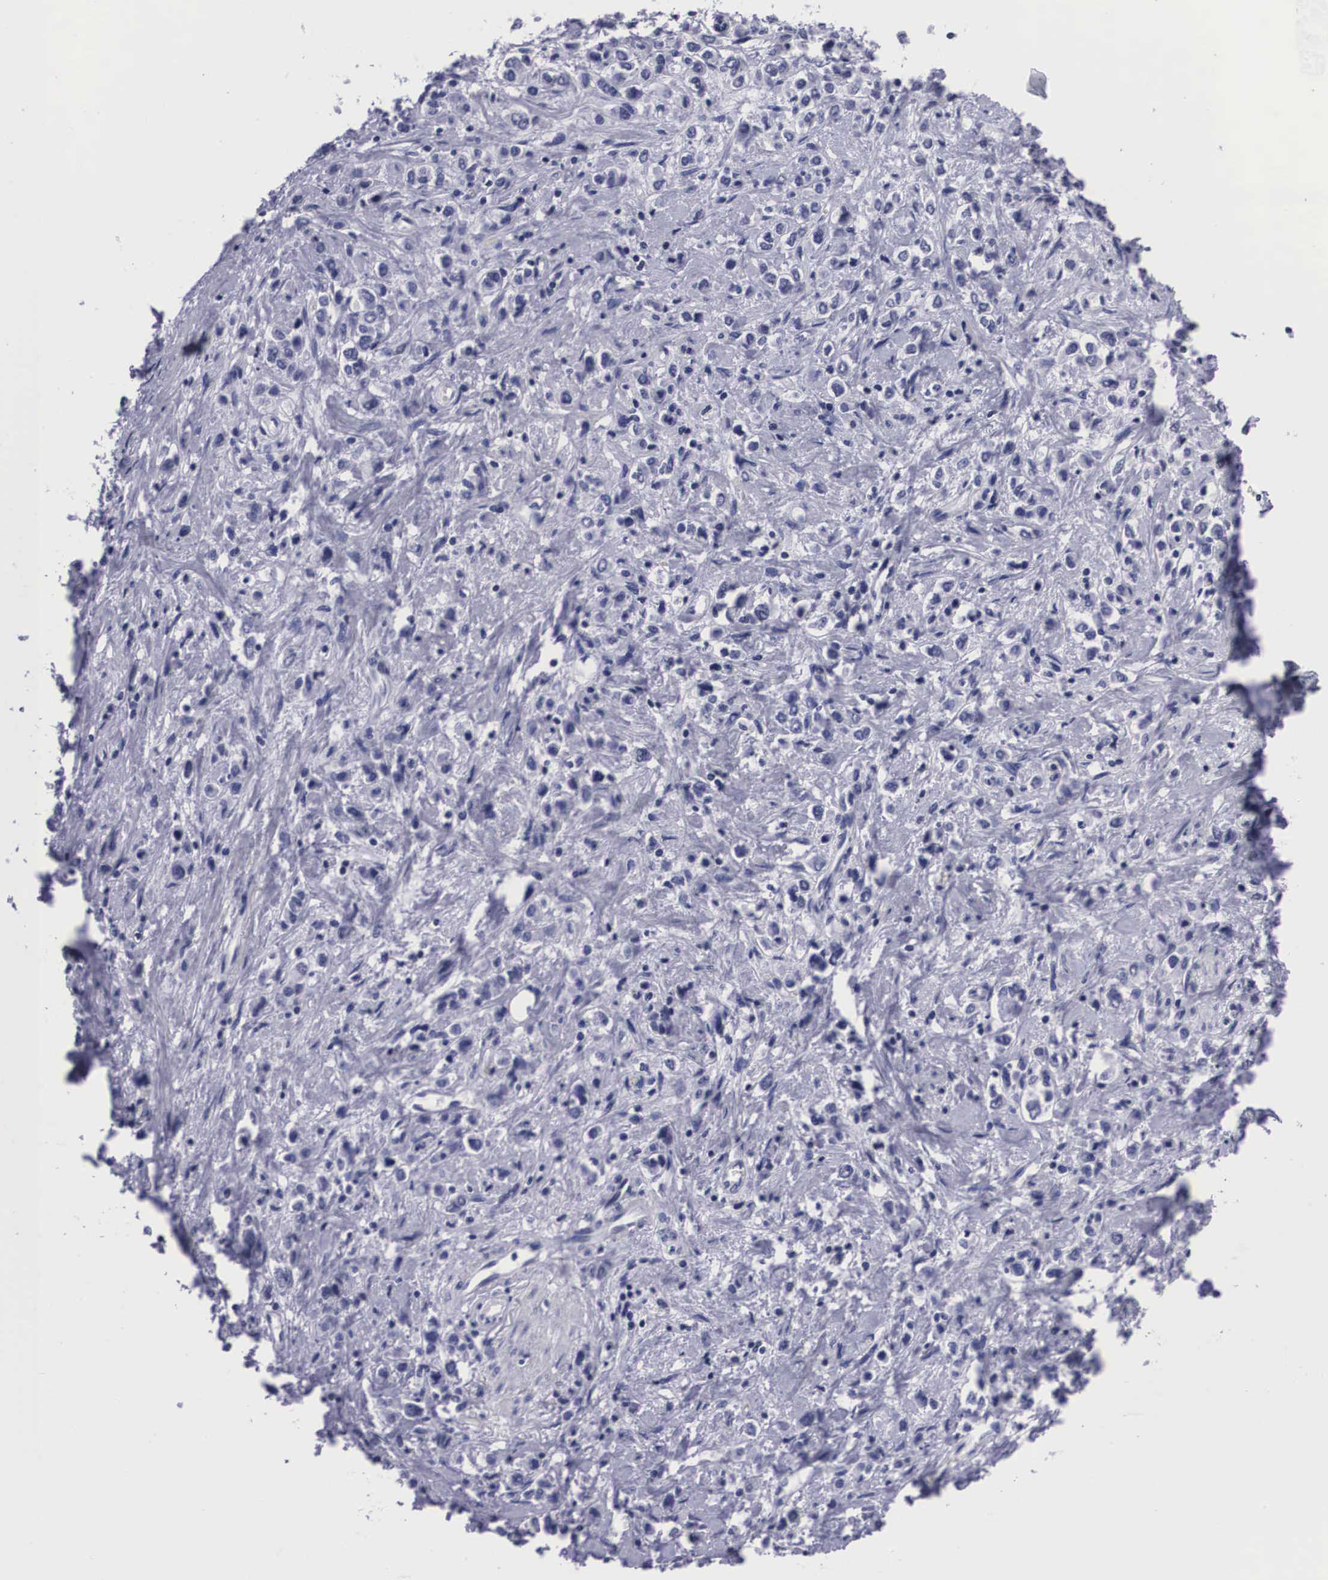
{"staining": {"intensity": "negative", "quantity": "none", "location": "none"}, "tissue": "stomach cancer", "cell_type": "Tumor cells", "image_type": "cancer", "snomed": [{"axis": "morphology", "description": "Adenocarcinoma, NOS"}, {"axis": "topography", "description": "Stomach, upper"}], "caption": "This is a photomicrograph of immunohistochemistry (IHC) staining of adenocarcinoma (stomach), which shows no staining in tumor cells.", "gene": "C22orf31", "patient": {"sex": "male", "age": 76}}